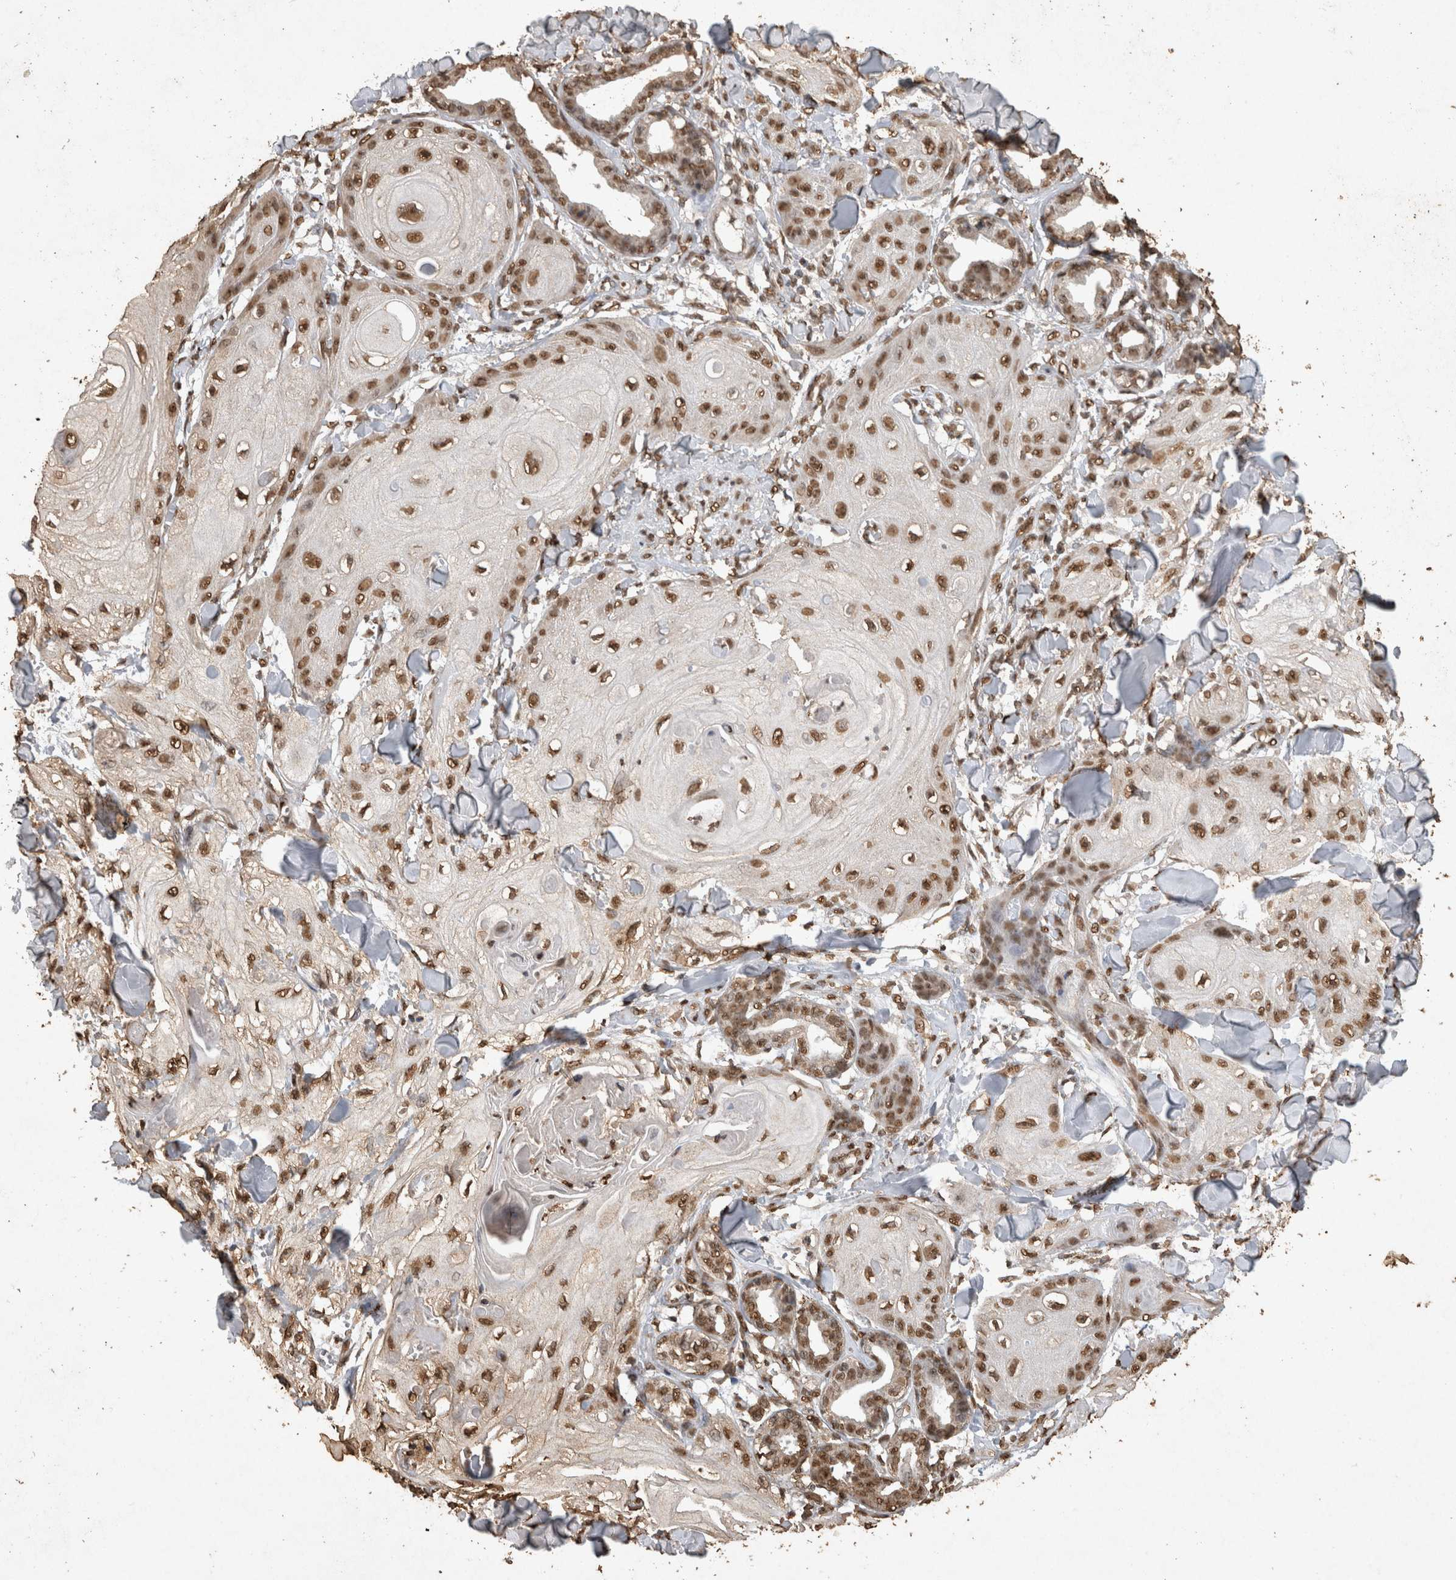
{"staining": {"intensity": "moderate", "quantity": ">75%", "location": "nuclear"}, "tissue": "skin cancer", "cell_type": "Tumor cells", "image_type": "cancer", "snomed": [{"axis": "morphology", "description": "Squamous cell carcinoma, NOS"}, {"axis": "topography", "description": "Skin"}], "caption": "Squamous cell carcinoma (skin) stained for a protein shows moderate nuclear positivity in tumor cells.", "gene": "OAS2", "patient": {"sex": "male", "age": 74}}